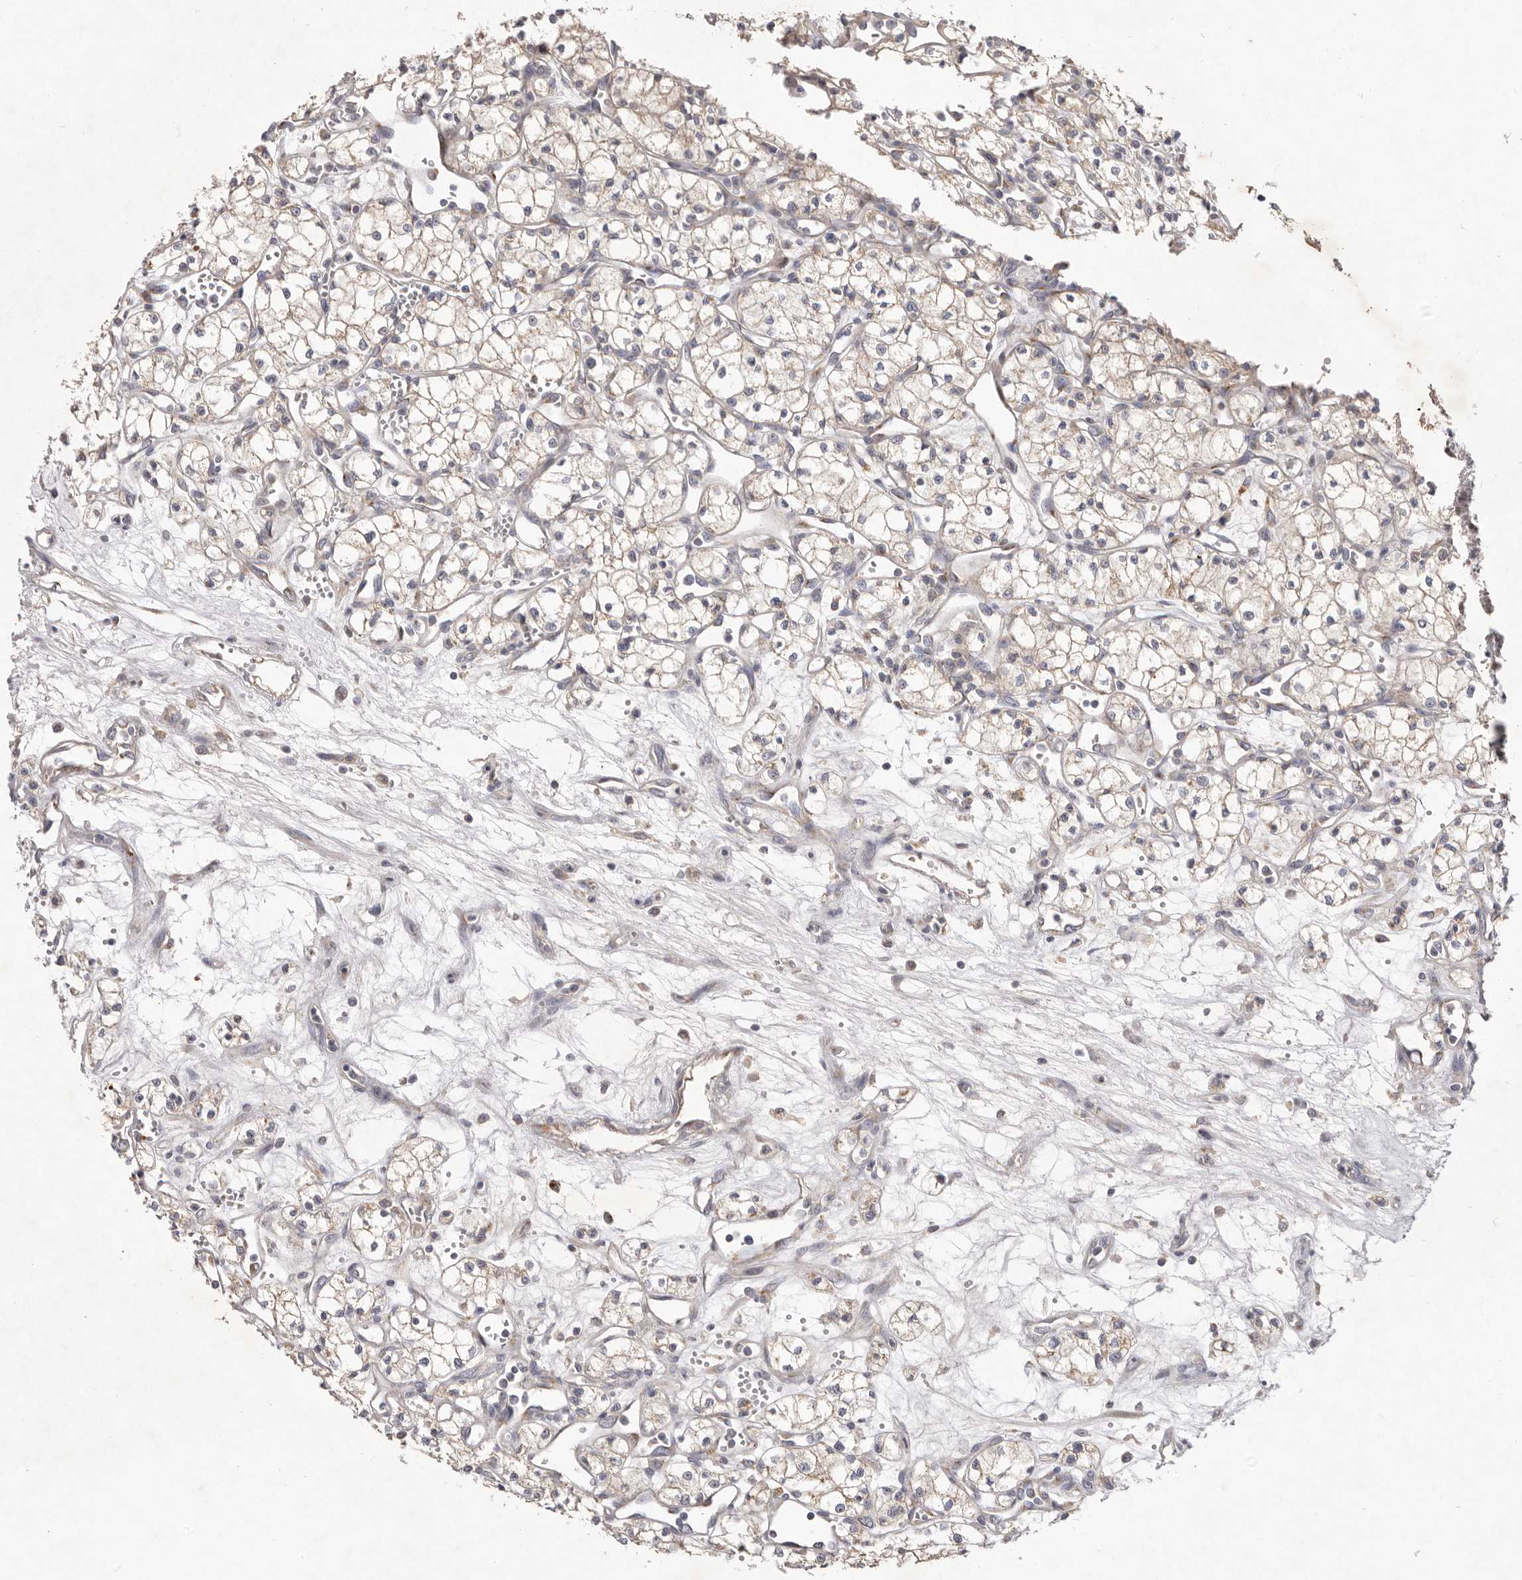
{"staining": {"intensity": "weak", "quantity": ">75%", "location": "cytoplasmic/membranous"}, "tissue": "renal cancer", "cell_type": "Tumor cells", "image_type": "cancer", "snomed": [{"axis": "morphology", "description": "Adenocarcinoma, NOS"}, {"axis": "topography", "description": "Kidney"}], "caption": "Immunohistochemical staining of renal adenocarcinoma shows low levels of weak cytoplasmic/membranous positivity in approximately >75% of tumor cells.", "gene": "USP24", "patient": {"sex": "male", "age": 59}}